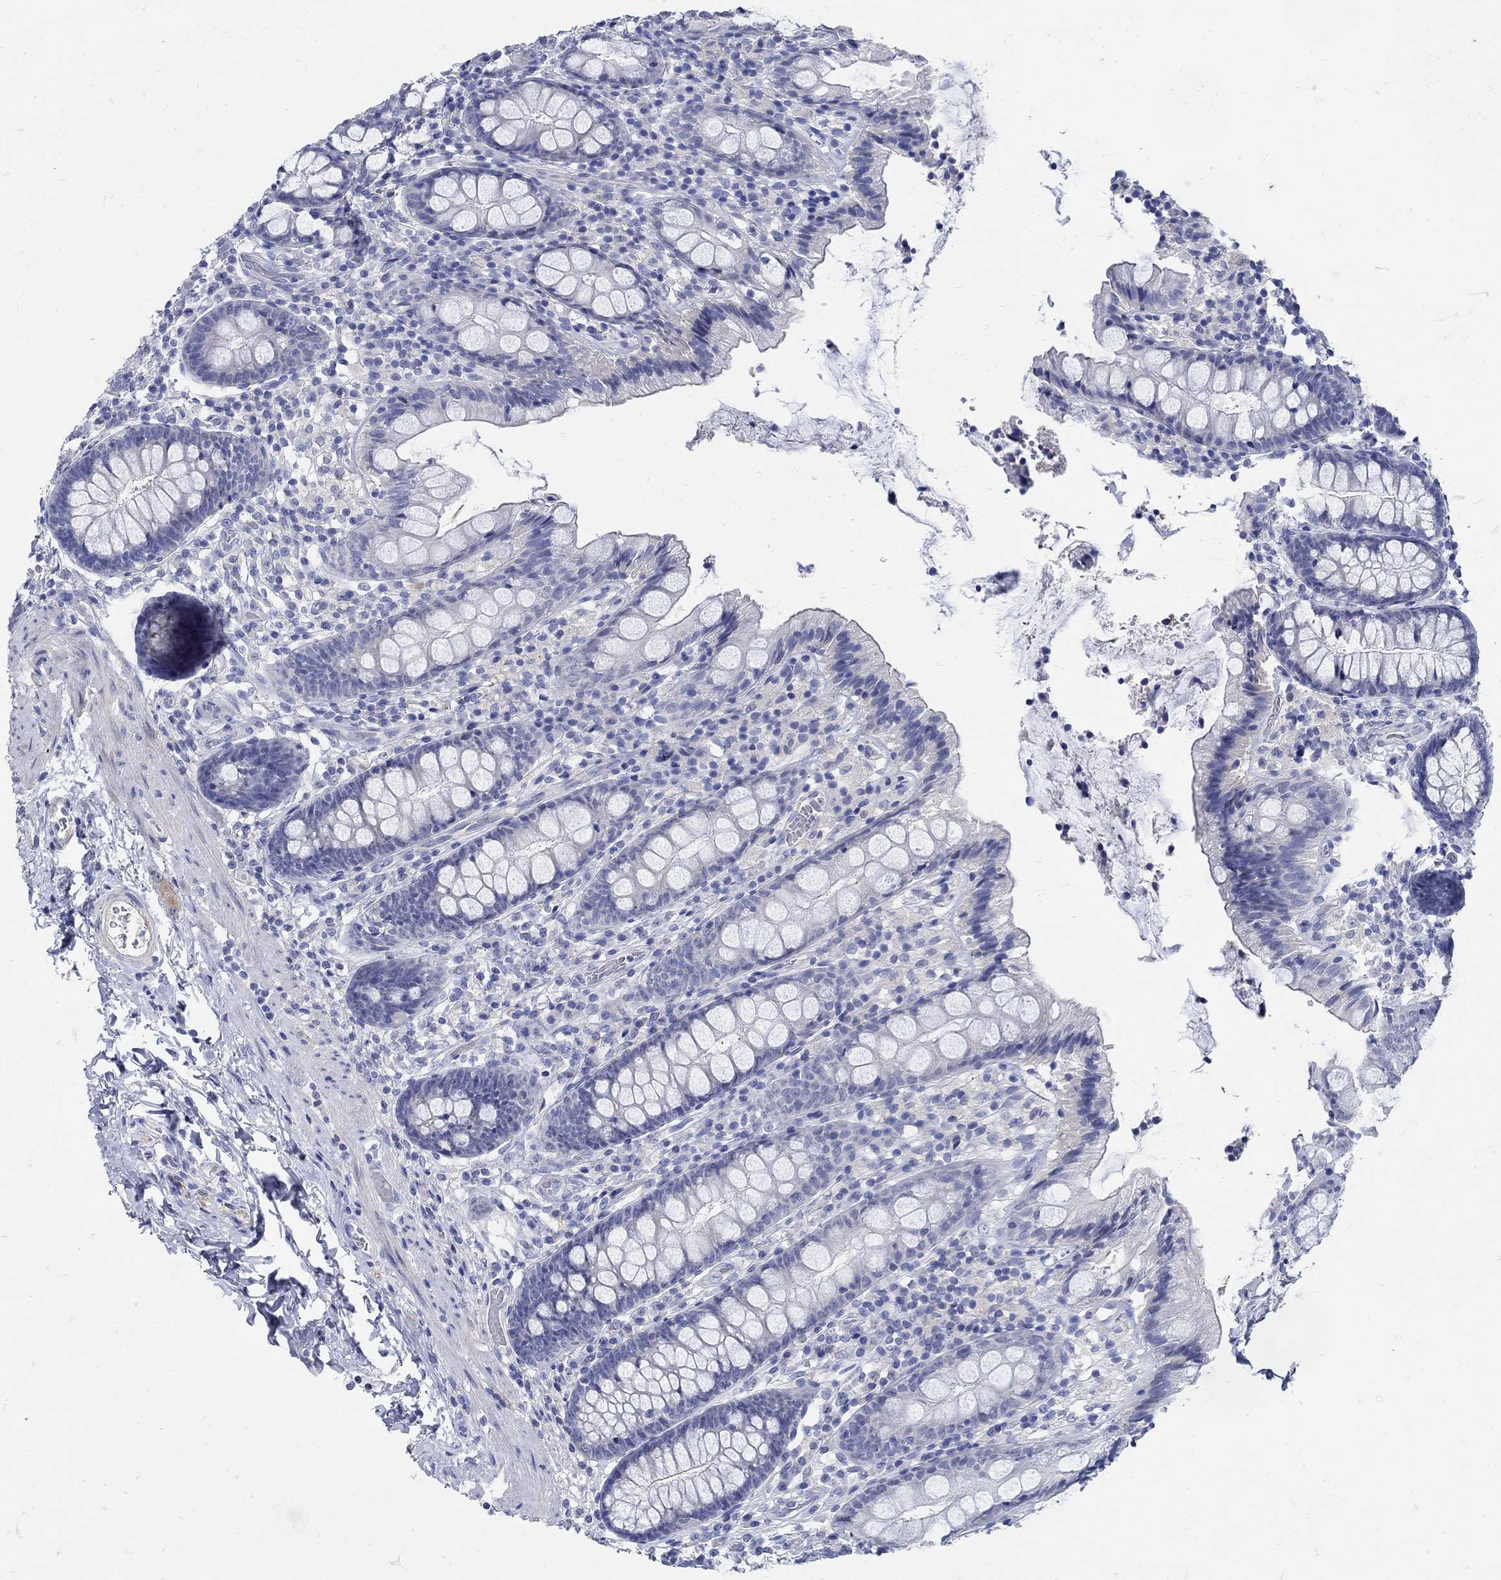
{"staining": {"intensity": "negative", "quantity": "none", "location": "none"}, "tissue": "colon", "cell_type": "Endothelial cells", "image_type": "normal", "snomed": [{"axis": "morphology", "description": "Normal tissue, NOS"}, {"axis": "topography", "description": "Colon"}], "caption": "The immunohistochemistry (IHC) photomicrograph has no significant positivity in endothelial cells of colon. (Brightfield microscopy of DAB immunohistochemistry (IHC) at high magnification).", "gene": "NOS1", "patient": {"sex": "female", "age": 86}}